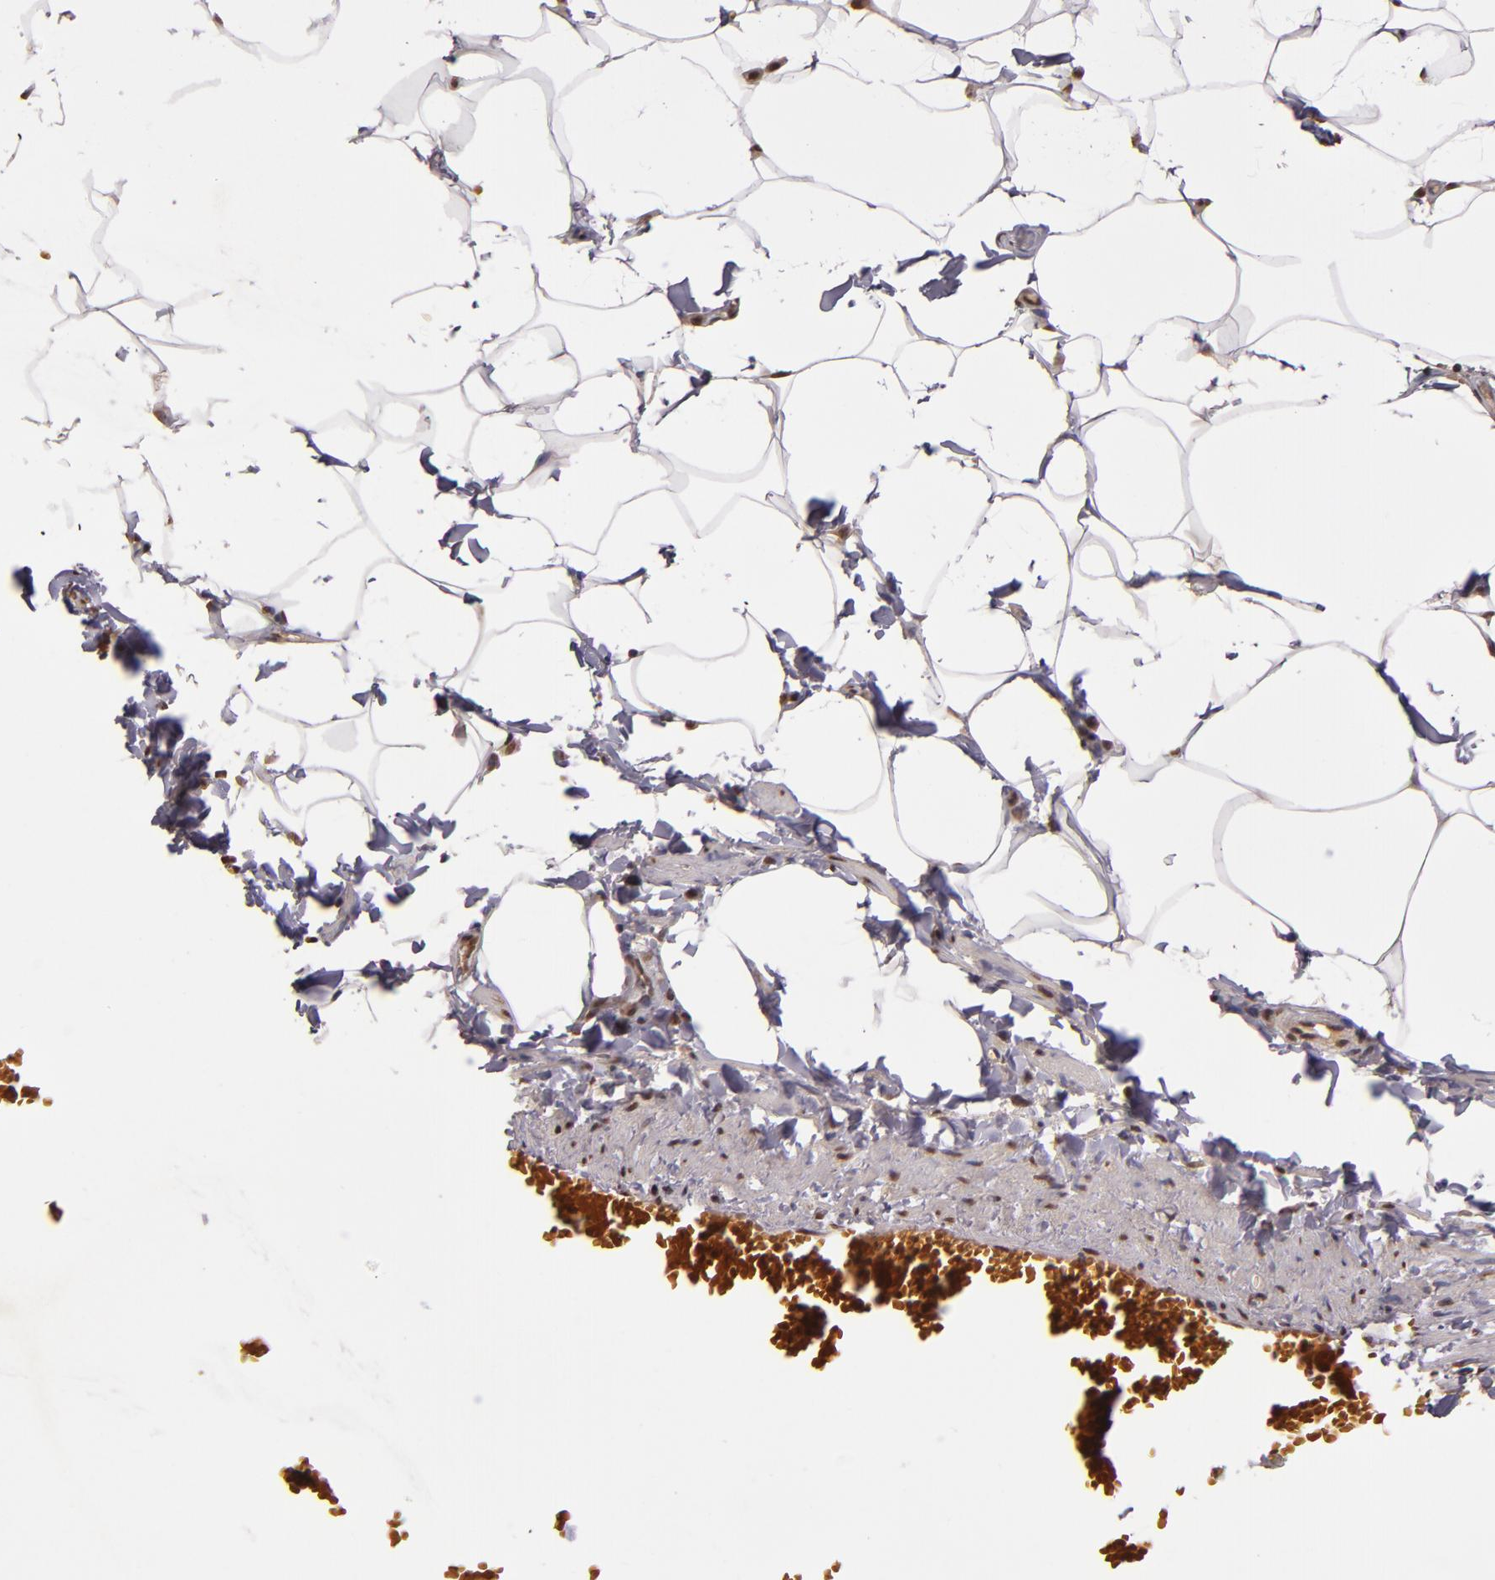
{"staining": {"intensity": "moderate", "quantity": ">75%", "location": "nuclear"}, "tissue": "adipose tissue", "cell_type": "Adipocytes", "image_type": "normal", "snomed": [{"axis": "morphology", "description": "Normal tissue, NOS"}, {"axis": "topography", "description": "Vascular tissue"}], "caption": "High-power microscopy captured an immunohistochemistry (IHC) histopathology image of benign adipose tissue, revealing moderate nuclear positivity in approximately >75% of adipocytes. Immunohistochemistry stains the protein in brown and the nuclei are stained blue.", "gene": "CUL1", "patient": {"sex": "male", "age": 41}}